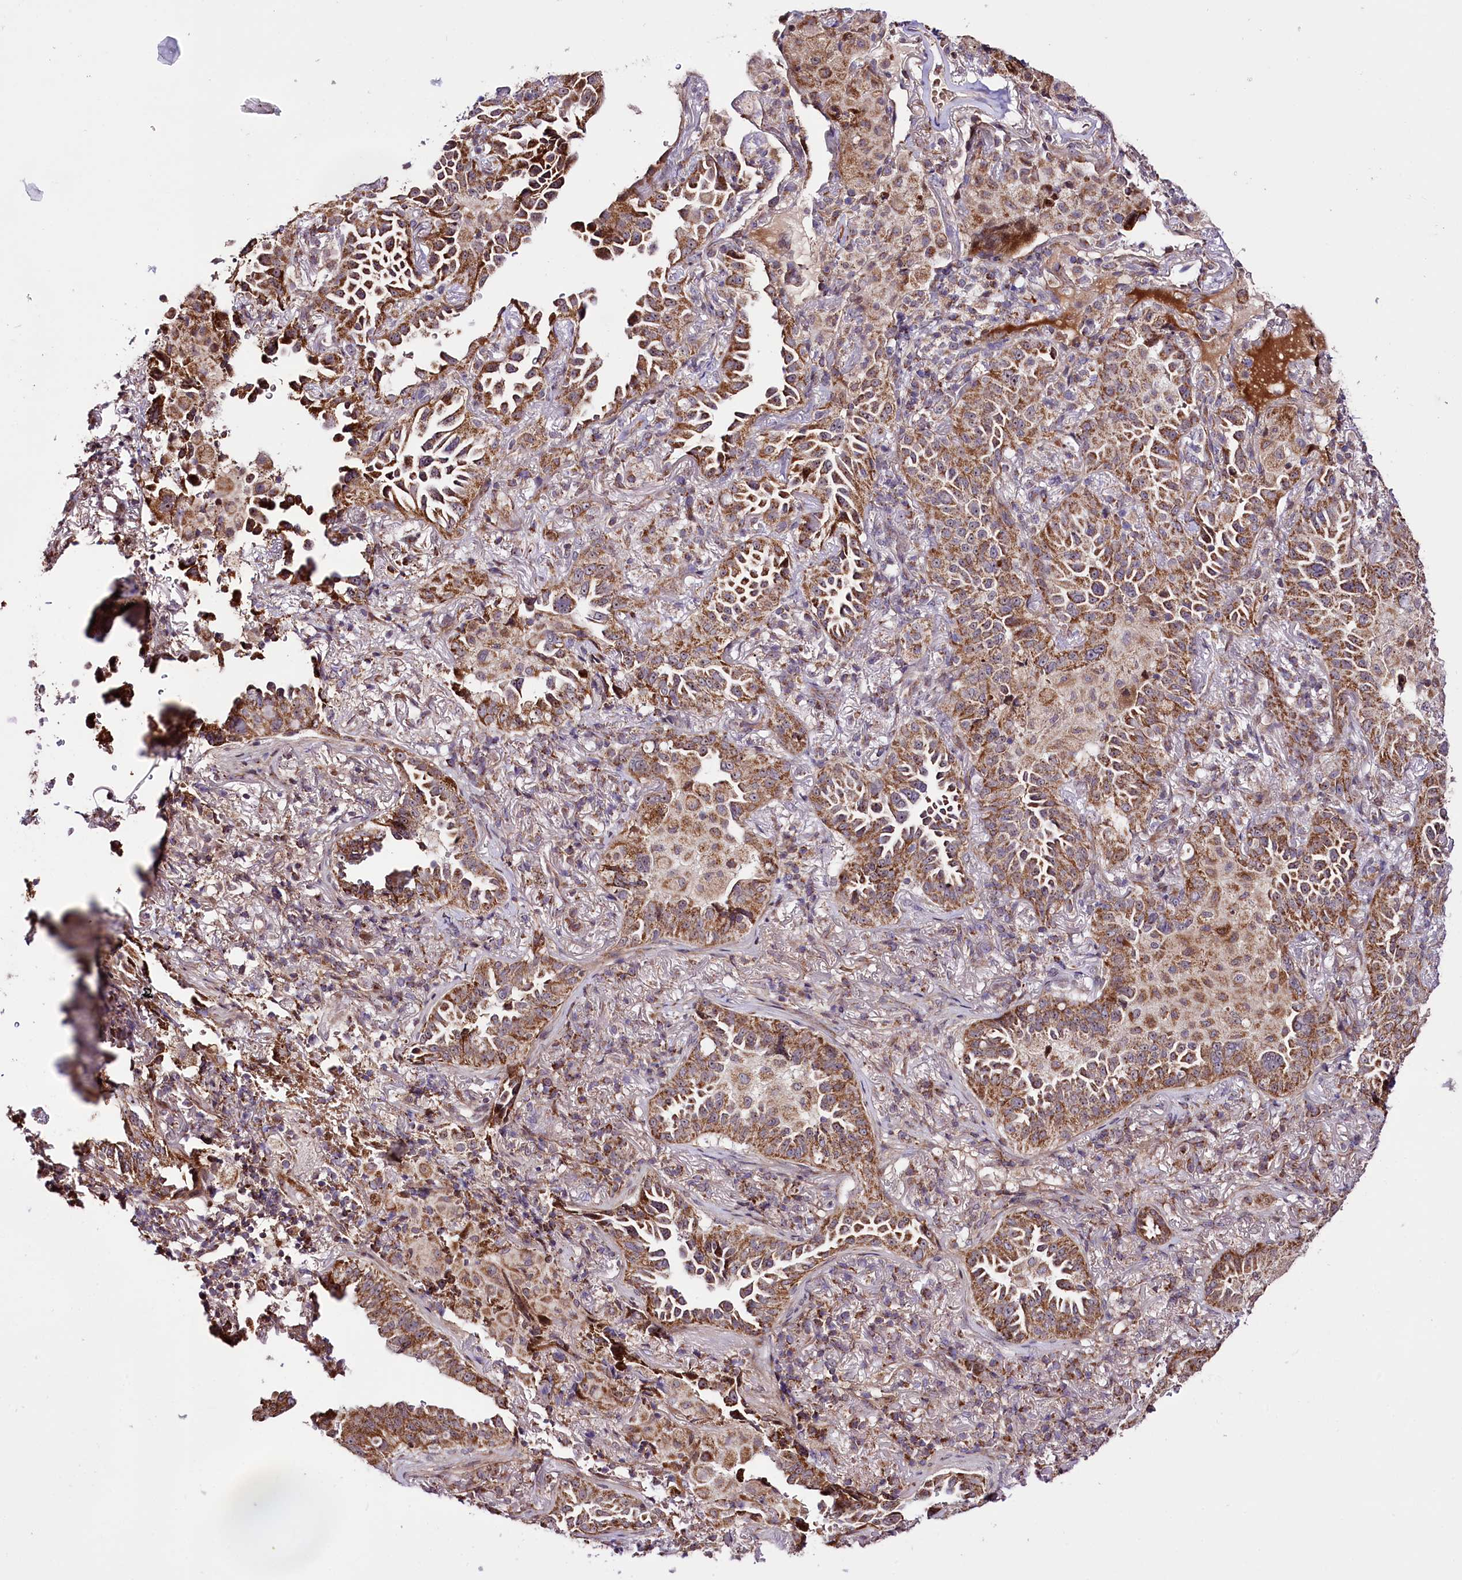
{"staining": {"intensity": "moderate", "quantity": ">75%", "location": "cytoplasmic/membranous"}, "tissue": "lung cancer", "cell_type": "Tumor cells", "image_type": "cancer", "snomed": [{"axis": "morphology", "description": "Adenocarcinoma, NOS"}, {"axis": "topography", "description": "Lung"}], "caption": "Protein expression analysis of human adenocarcinoma (lung) reveals moderate cytoplasmic/membranous positivity in approximately >75% of tumor cells.", "gene": "ST7", "patient": {"sex": "female", "age": 69}}